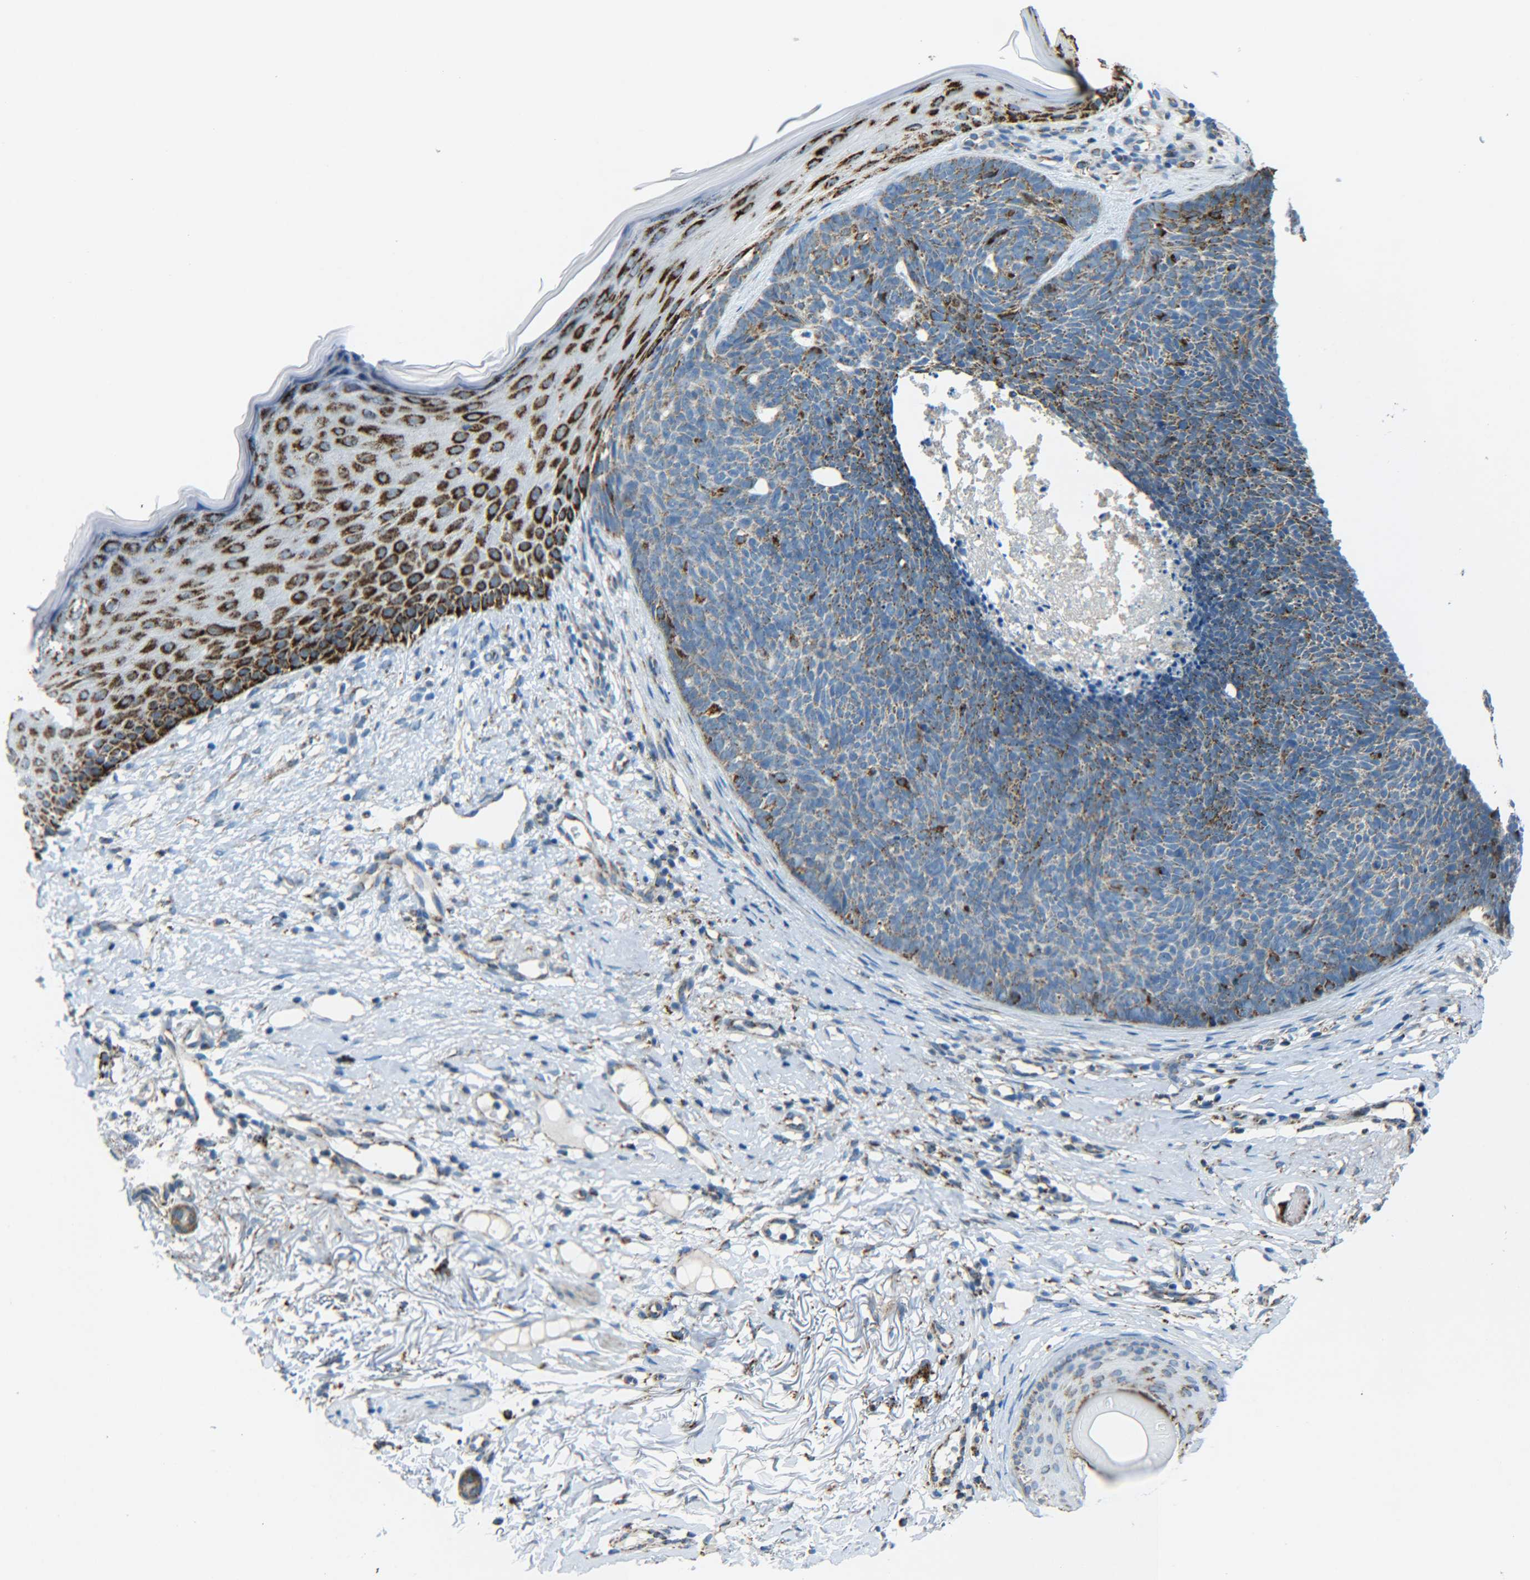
{"staining": {"intensity": "moderate", "quantity": ">75%", "location": "cytoplasmic/membranous"}, "tissue": "skin cancer", "cell_type": "Tumor cells", "image_type": "cancer", "snomed": [{"axis": "morphology", "description": "Basal cell carcinoma"}, {"axis": "topography", "description": "Skin"}], "caption": "Immunohistochemistry (DAB (3,3'-diaminobenzidine)) staining of human skin cancer (basal cell carcinoma) shows moderate cytoplasmic/membranous protein expression in approximately >75% of tumor cells.", "gene": "CYB5R1", "patient": {"sex": "female", "age": 70}}